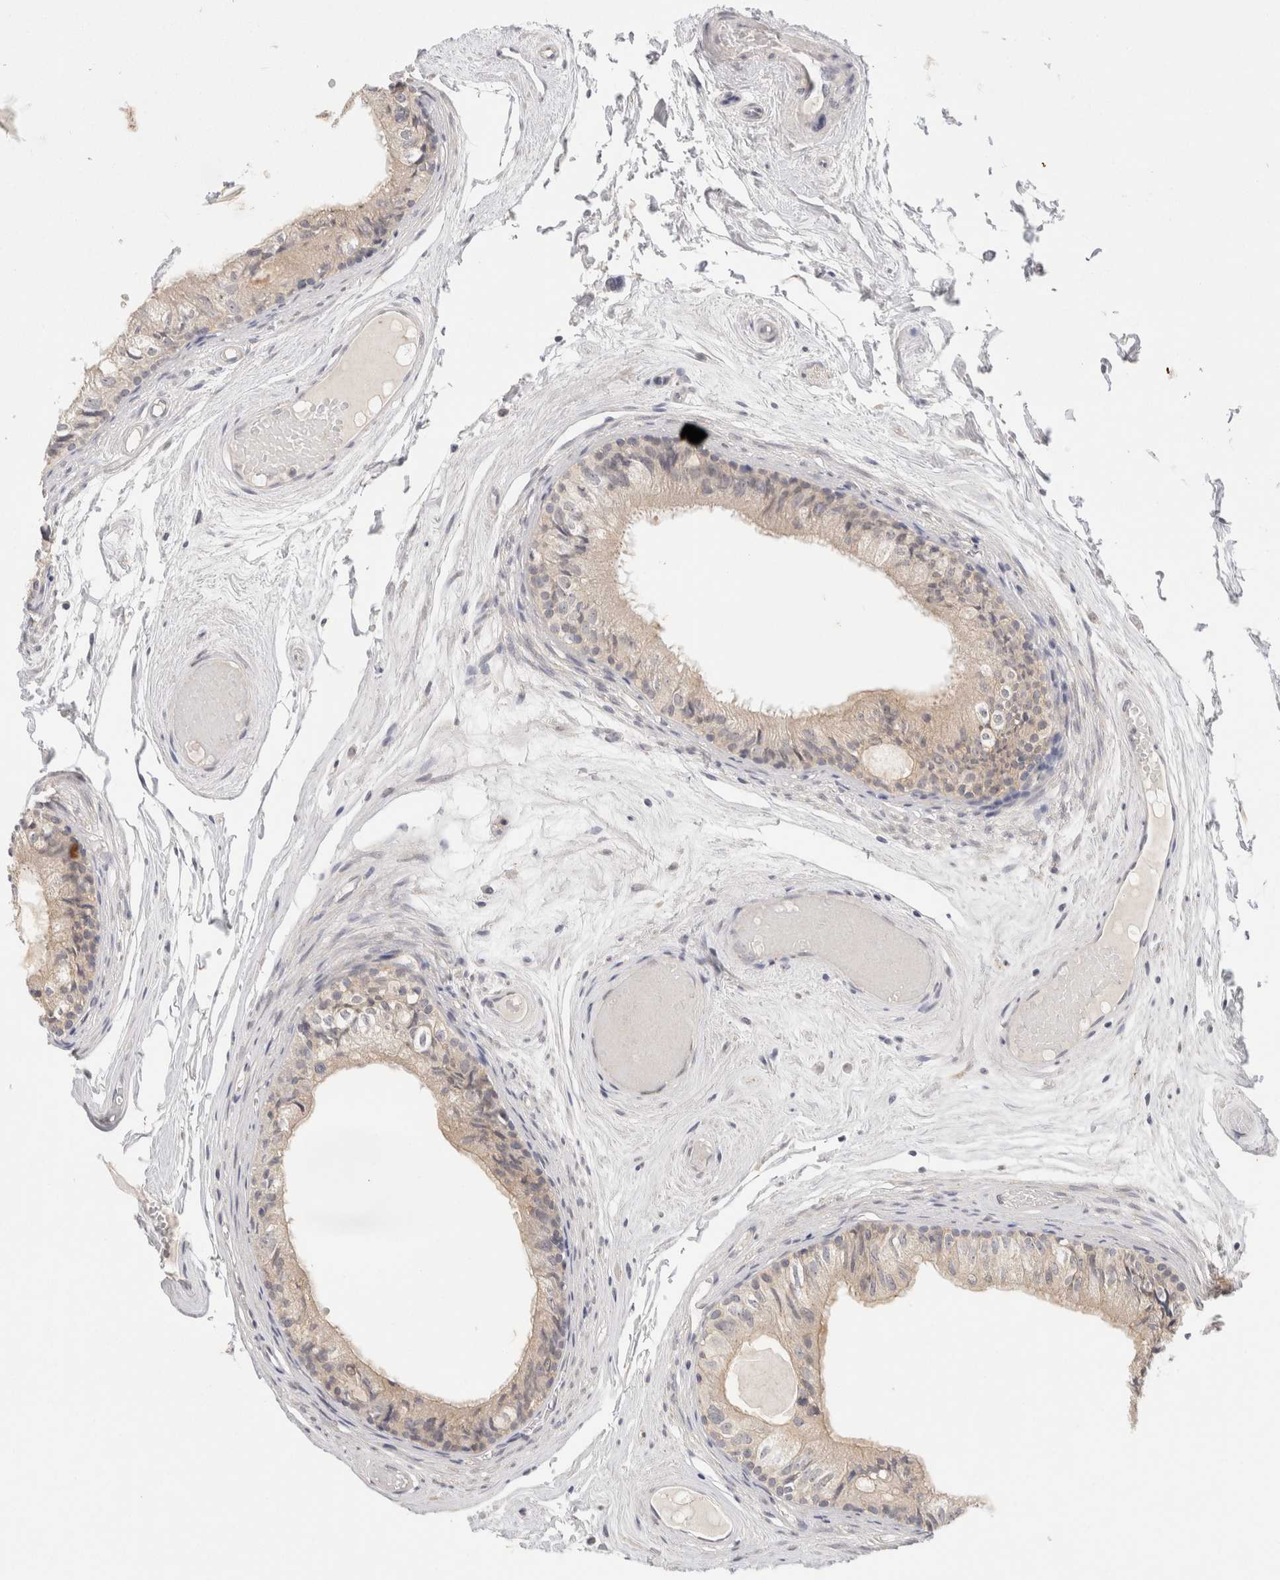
{"staining": {"intensity": "moderate", "quantity": "<25%", "location": "cytoplasmic/membranous"}, "tissue": "epididymis", "cell_type": "Glandular cells", "image_type": "normal", "snomed": [{"axis": "morphology", "description": "Normal tissue, NOS"}, {"axis": "topography", "description": "Epididymis"}], "caption": "Brown immunohistochemical staining in benign human epididymis displays moderate cytoplasmic/membranous staining in about <25% of glandular cells.", "gene": "CHRM4", "patient": {"sex": "male", "age": 79}}